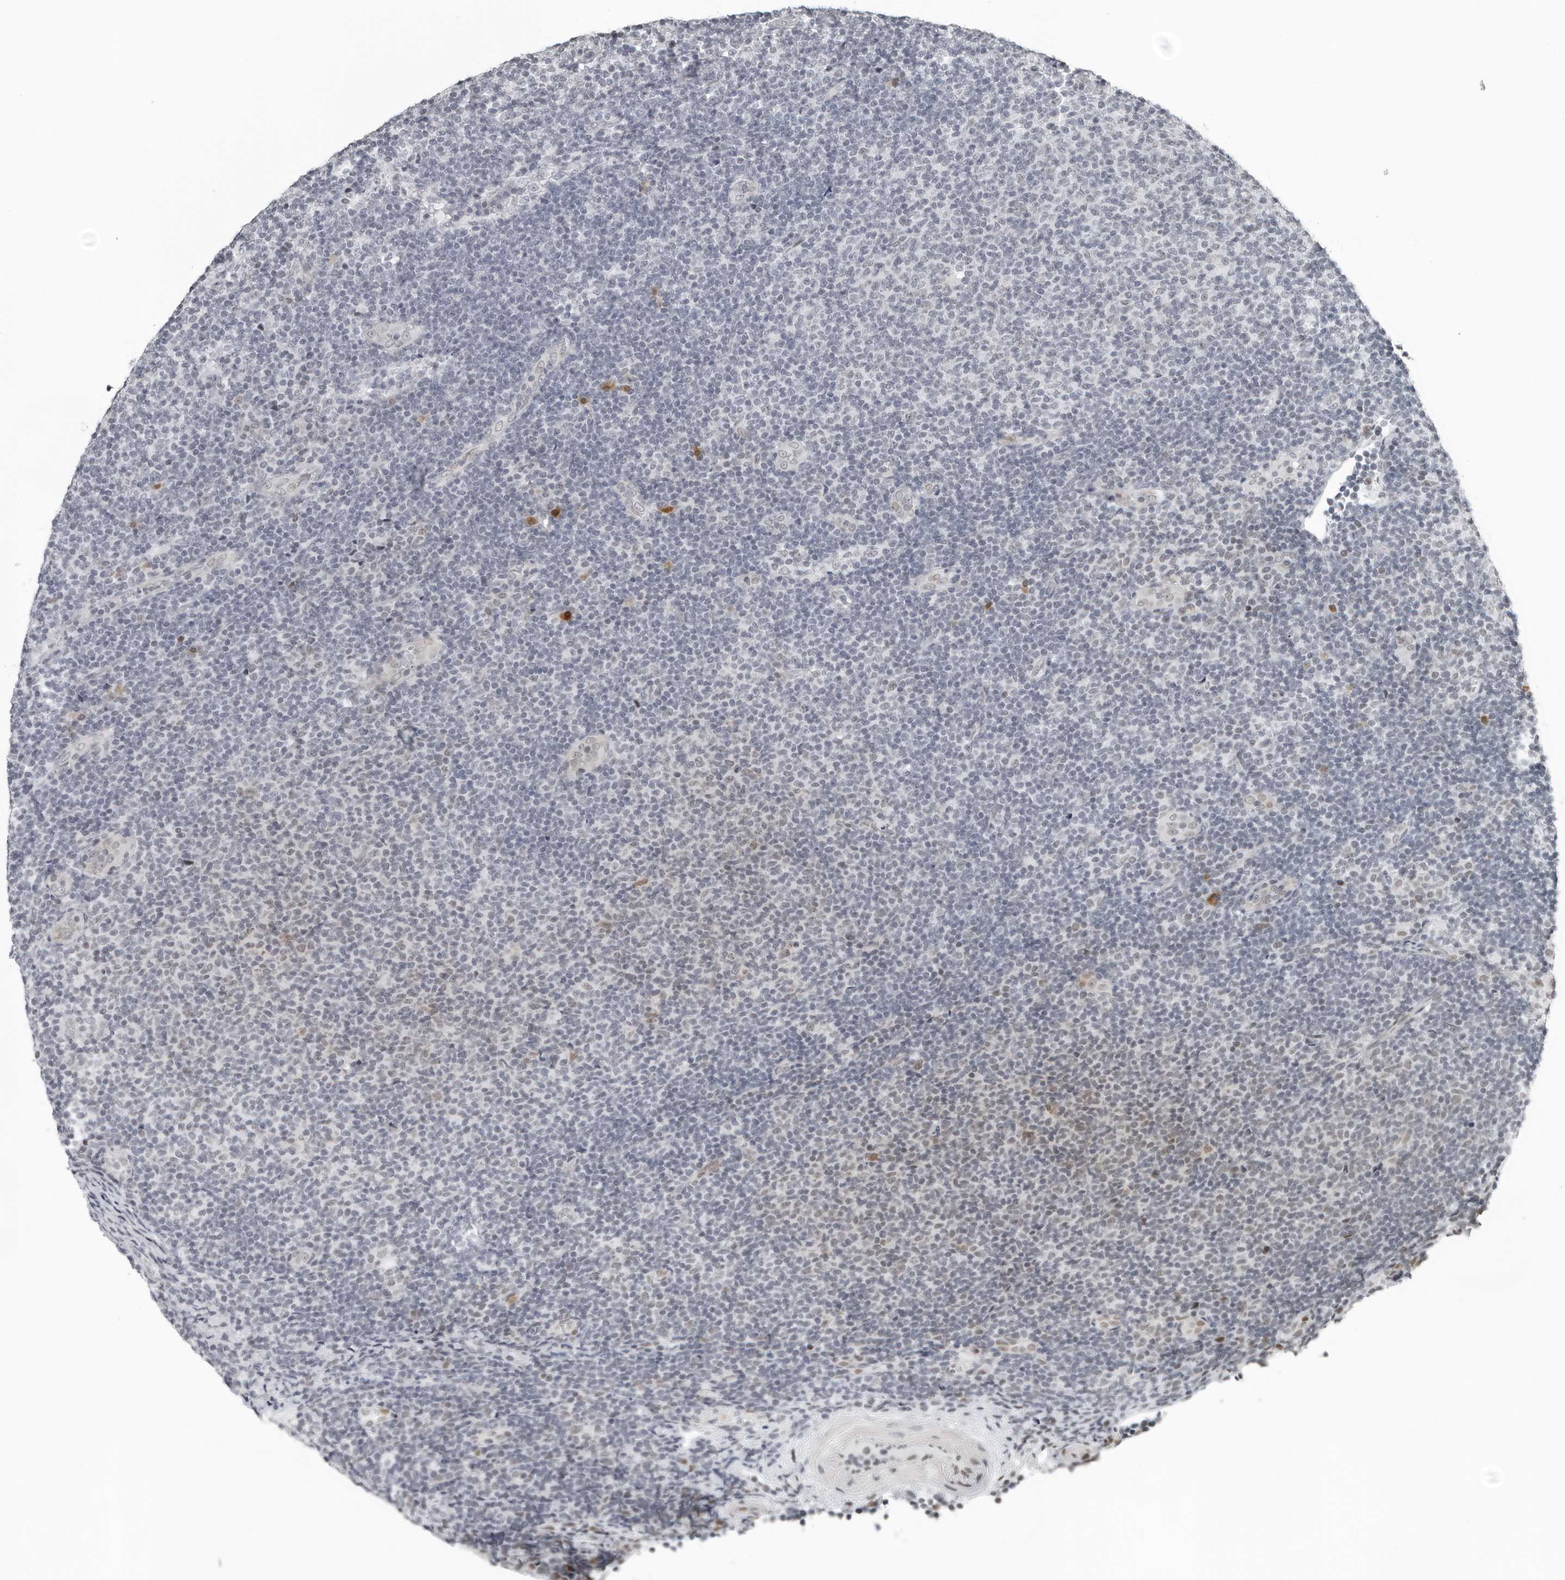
{"staining": {"intensity": "negative", "quantity": "none", "location": "none"}, "tissue": "lymphoma", "cell_type": "Tumor cells", "image_type": "cancer", "snomed": [{"axis": "morphology", "description": "Malignant lymphoma, non-Hodgkin's type, Low grade"}, {"axis": "topography", "description": "Lymph node"}], "caption": "Image shows no protein positivity in tumor cells of lymphoma tissue.", "gene": "PPP1R42", "patient": {"sex": "male", "age": 66}}